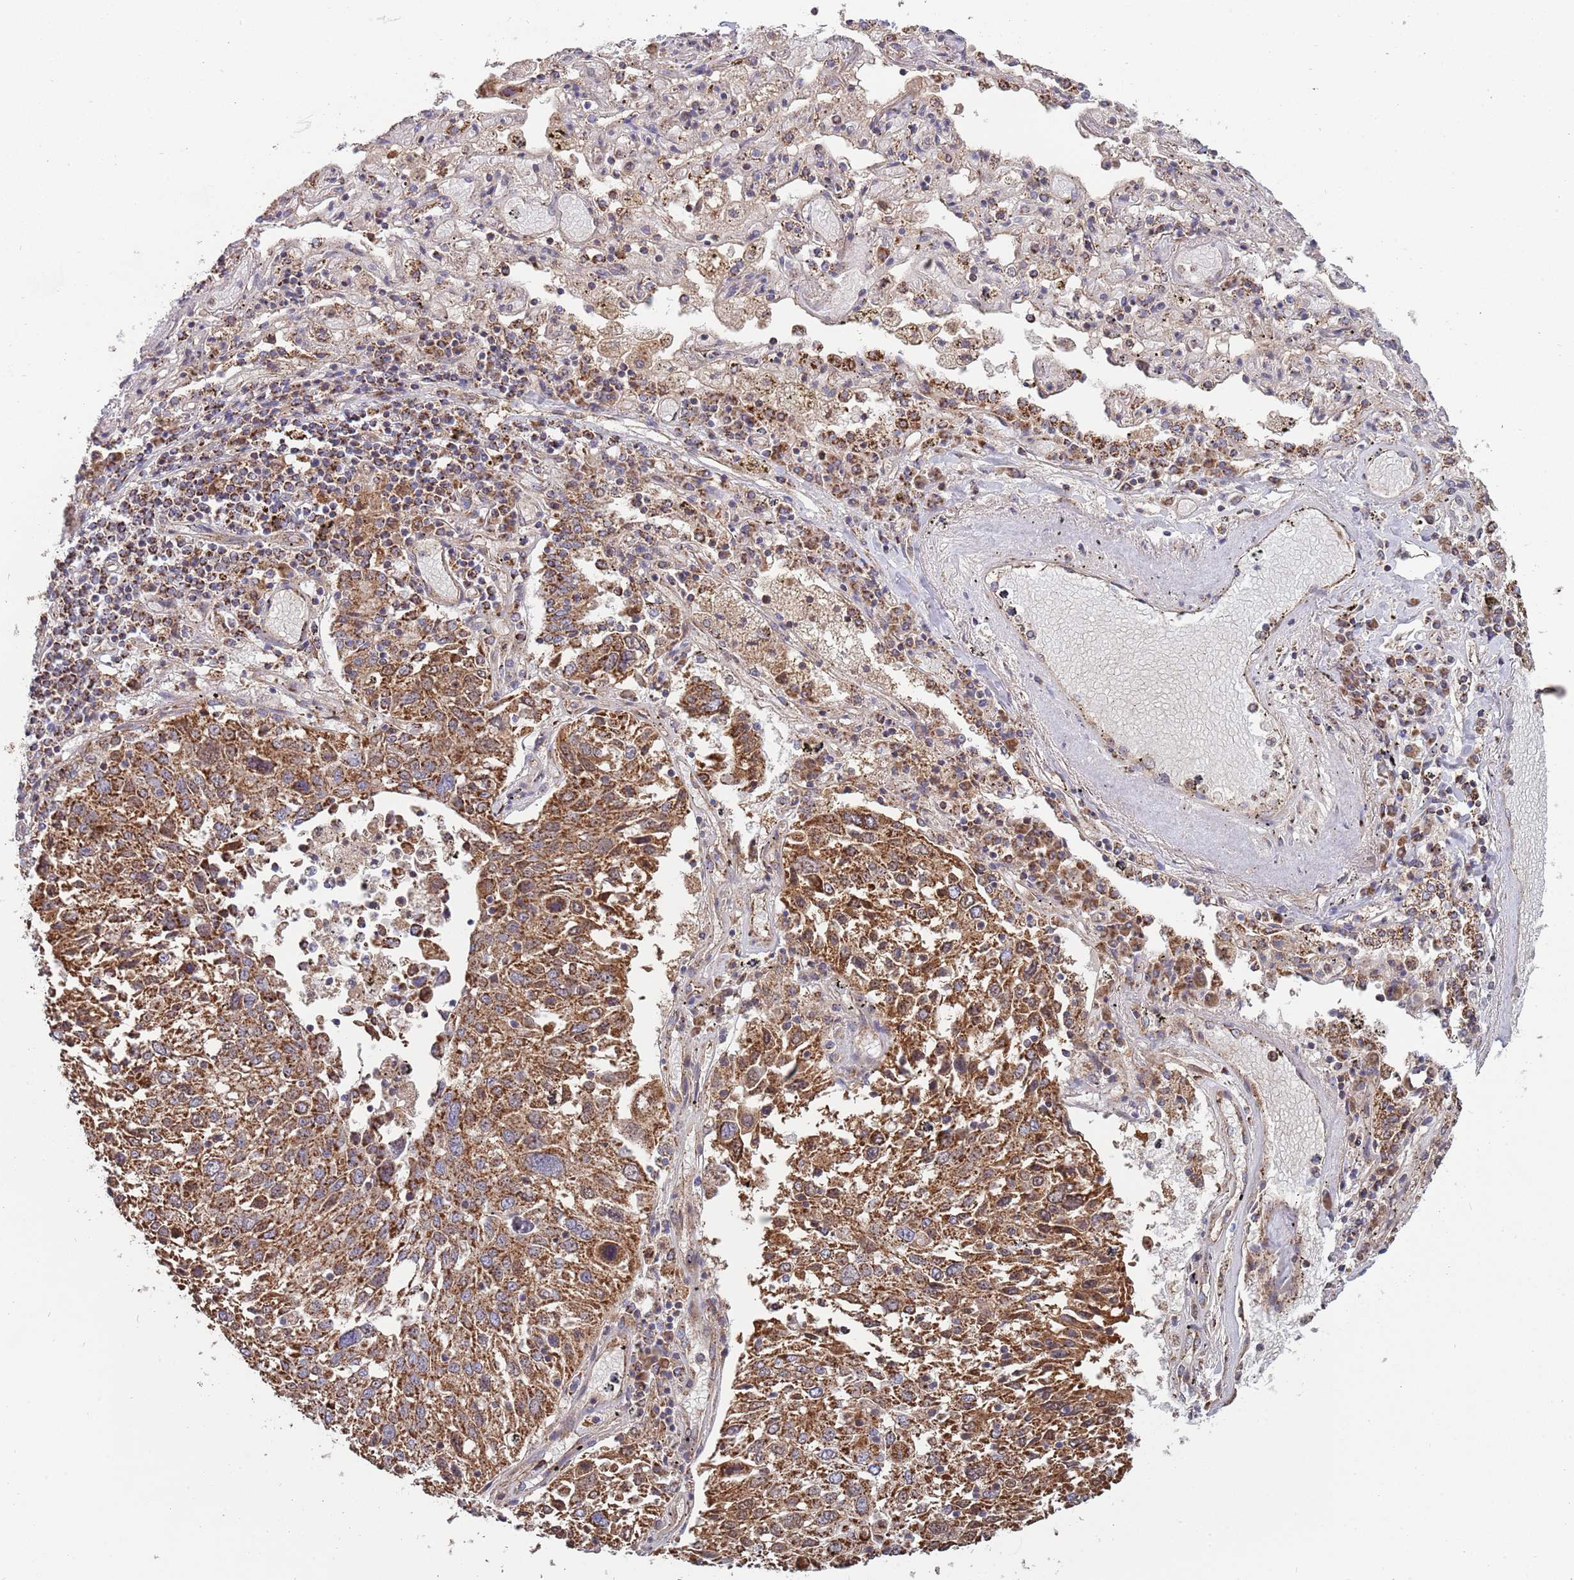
{"staining": {"intensity": "strong", "quantity": ">75%", "location": "cytoplasmic/membranous"}, "tissue": "lung cancer", "cell_type": "Tumor cells", "image_type": "cancer", "snomed": [{"axis": "morphology", "description": "Squamous cell carcinoma, NOS"}, {"axis": "topography", "description": "Lung"}], "caption": "Human lung cancer stained with a brown dye shows strong cytoplasmic/membranous positive expression in about >75% of tumor cells.", "gene": "VPS16", "patient": {"sex": "male", "age": 65}}